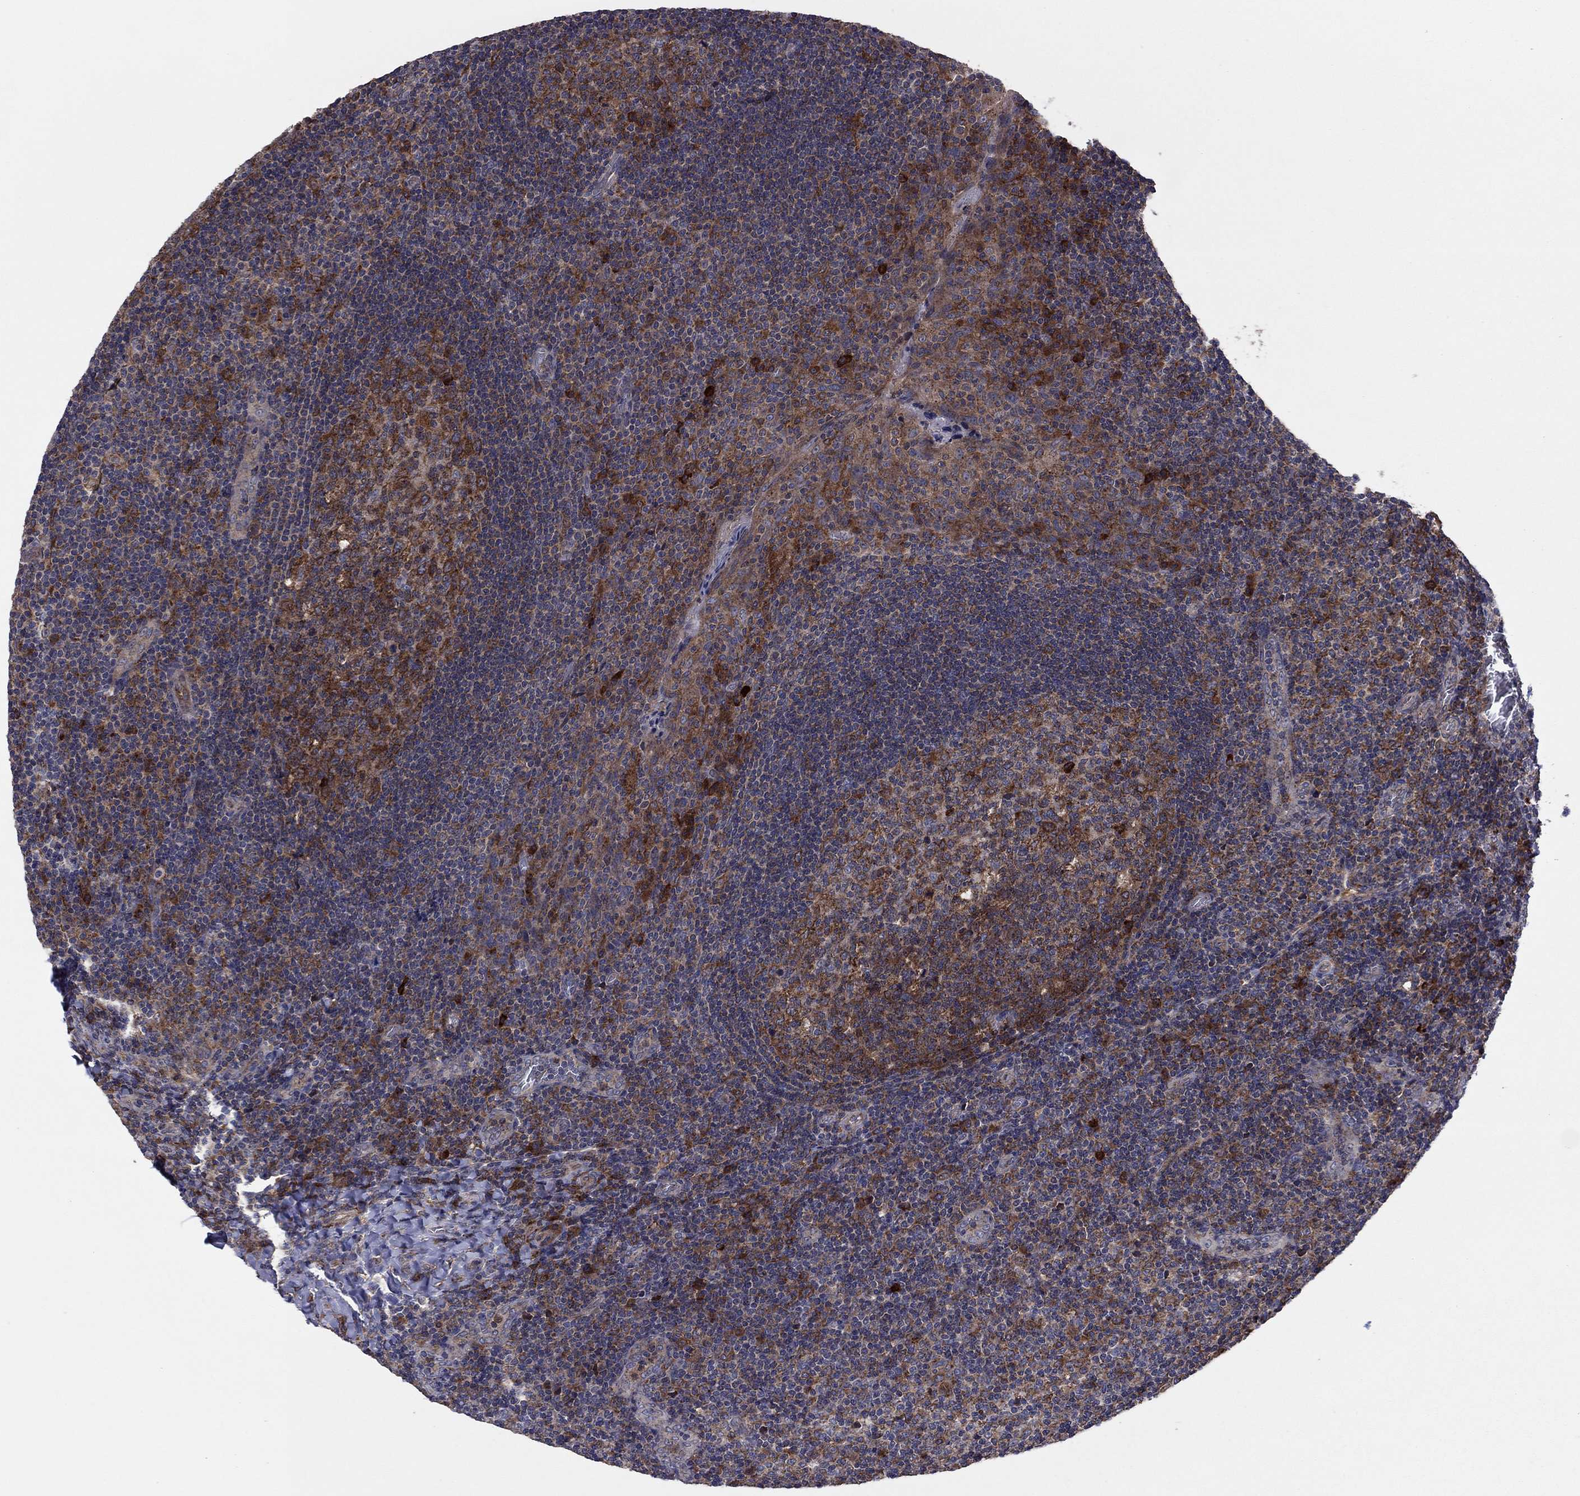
{"staining": {"intensity": "strong", "quantity": "25%-75%", "location": "cytoplasmic/membranous"}, "tissue": "tonsil", "cell_type": "Germinal center cells", "image_type": "normal", "snomed": [{"axis": "morphology", "description": "Normal tissue, NOS"}, {"axis": "topography", "description": "Tonsil"}], "caption": "A brown stain shows strong cytoplasmic/membranous positivity of a protein in germinal center cells of benign human tonsil.", "gene": "MEA1", "patient": {"sex": "male", "age": 17}}